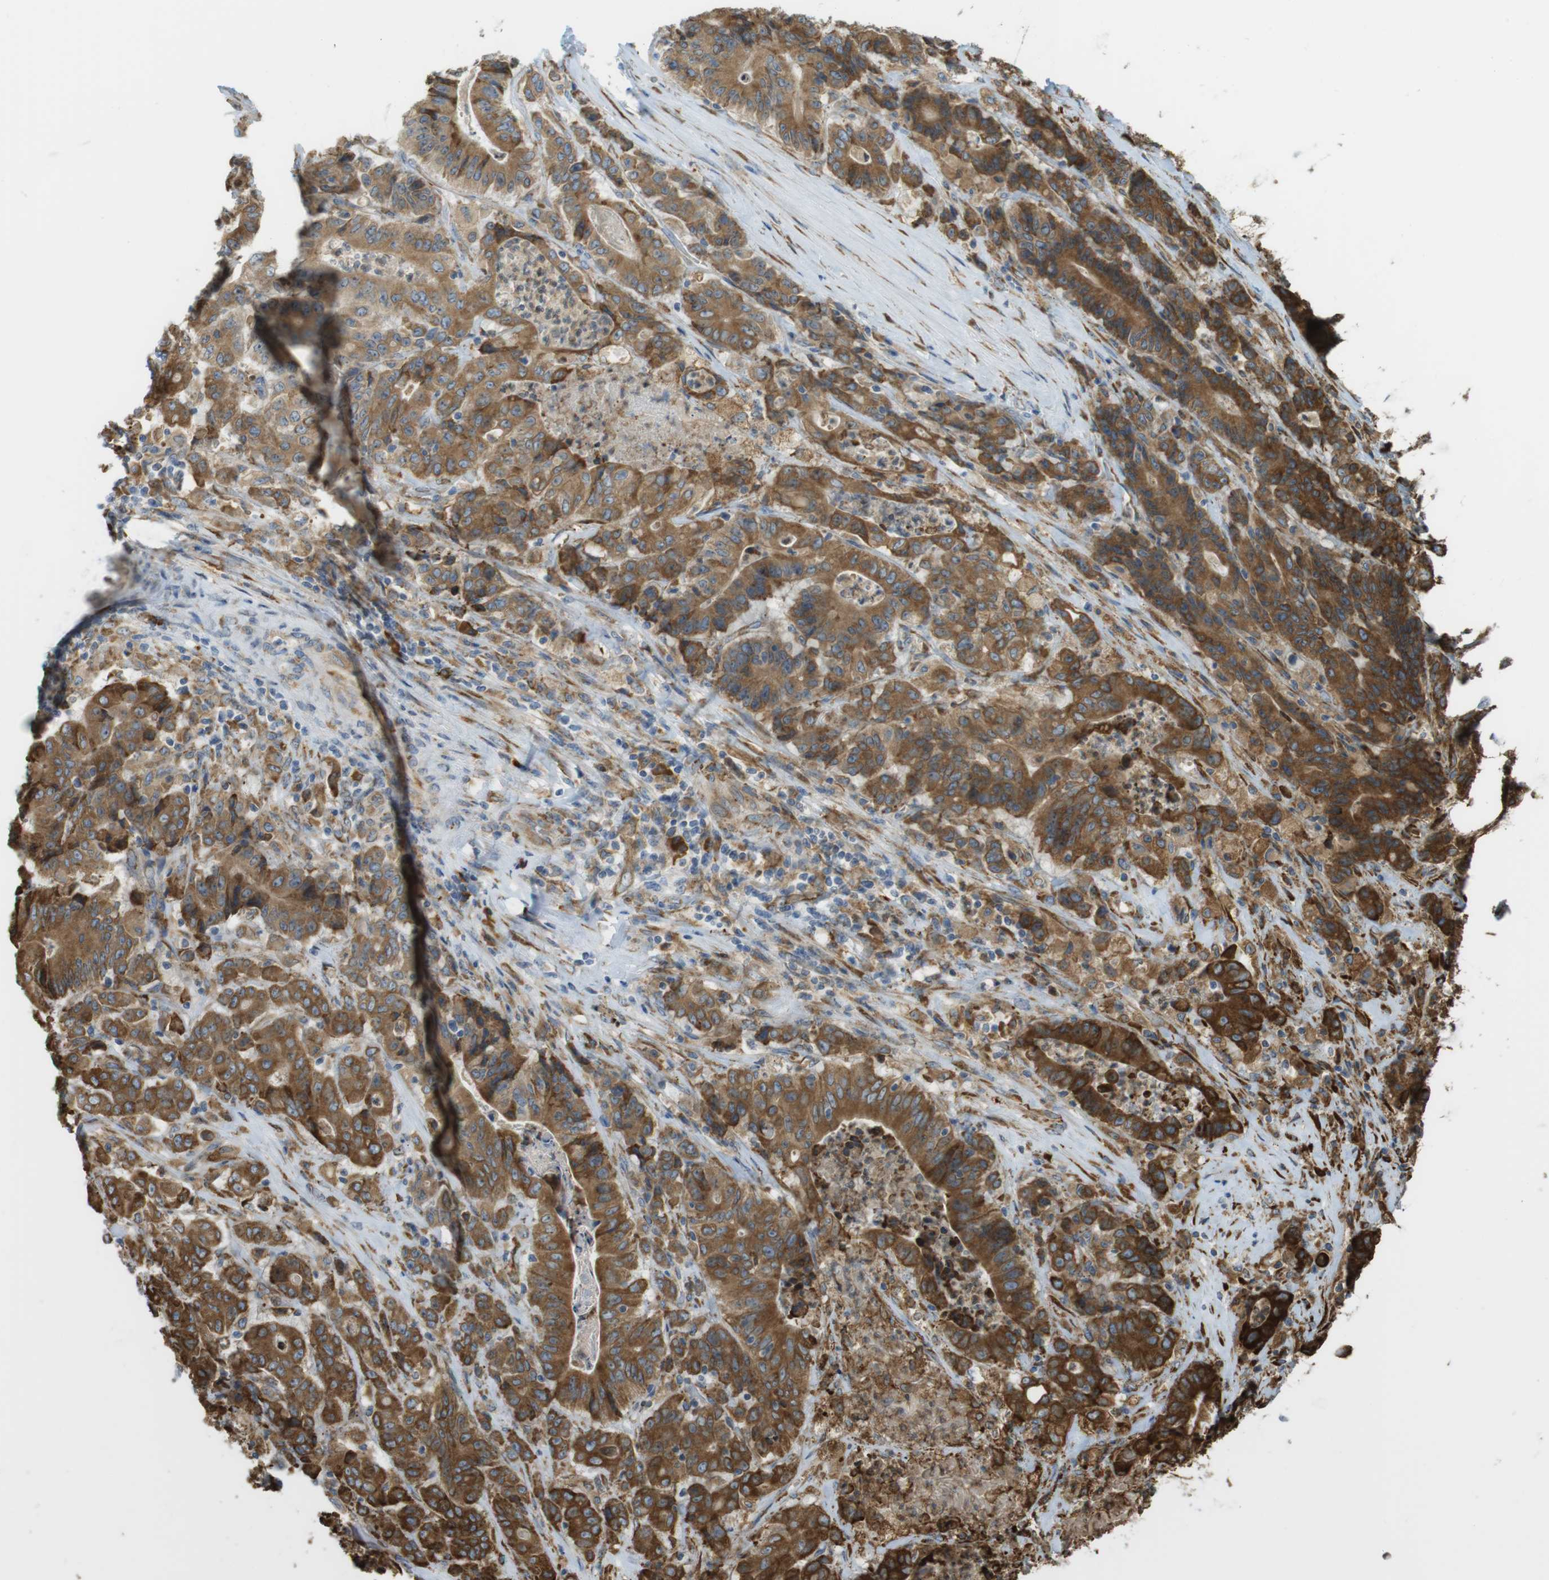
{"staining": {"intensity": "moderate", "quantity": ">75%", "location": "cytoplasmic/membranous"}, "tissue": "stomach cancer", "cell_type": "Tumor cells", "image_type": "cancer", "snomed": [{"axis": "morphology", "description": "Adenocarcinoma, NOS"}, {"axis": "topography", "description": "Stomach"}], "caption": "Stomach cancer (adenocarcinoma) stained with a protein marker exhibits moderate staining in tumor cells.", "gene": "MBOAT2", "patient": {"sex": "female", "age": 73}}